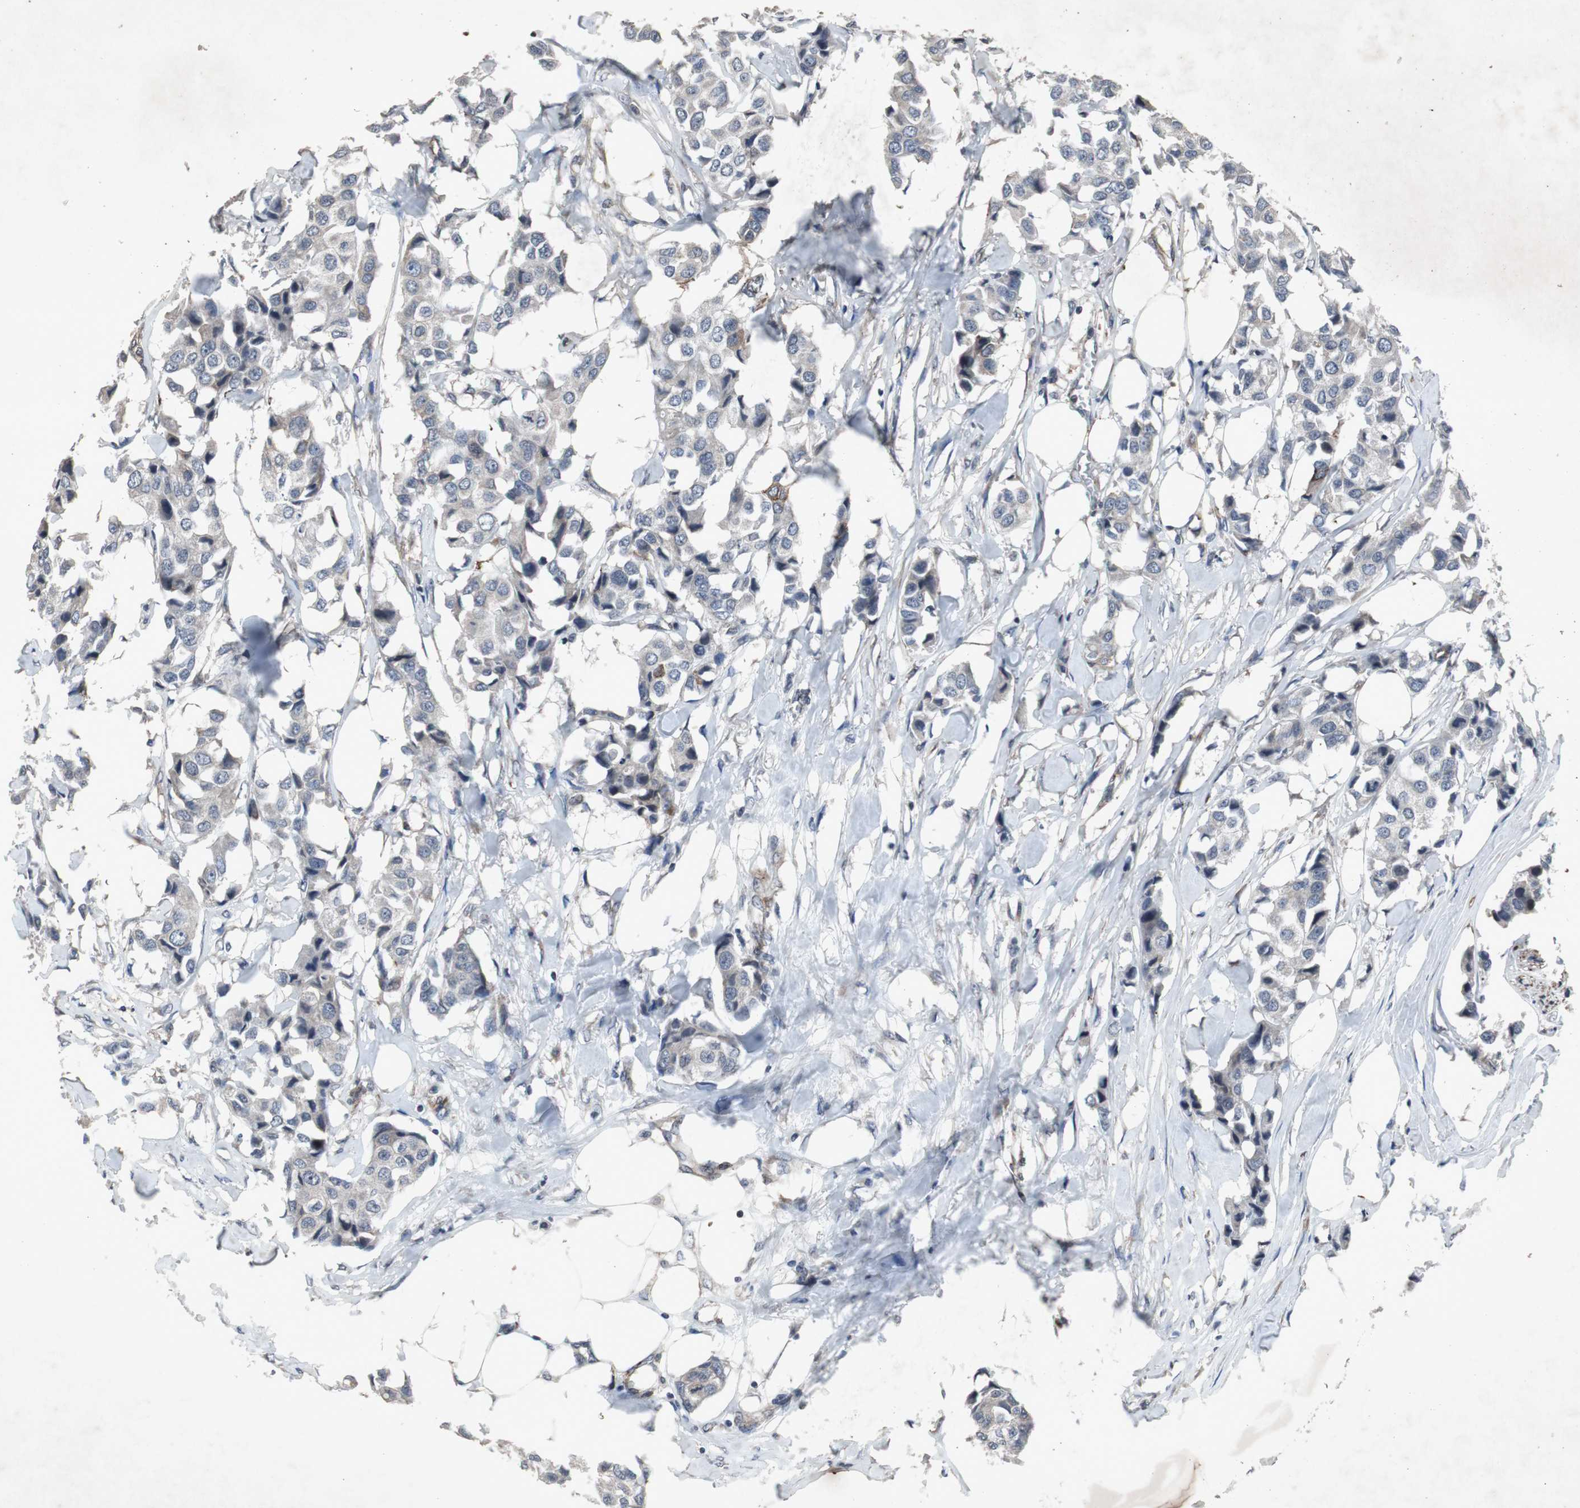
{"staining": {"intensity": "weak", "quantity": "<25%", "location": "cytoplasmic/membranous"}, "tissue": "breast cancer", "cell_type": "Tumor cells", "image_type": "cancer", "snomed": [{"axis": "morphology", "description": "Duct carcinoma"}, {"axis": "topography", "description": "Breast"}], "caption": "The immunohistochemistry histopathology image has no significant expression in tumor cells of breast cancer (invasive ductal carcinoma) tissue.", "gene": "CRADD", "patient": {"sex": "female", "age": 80}}